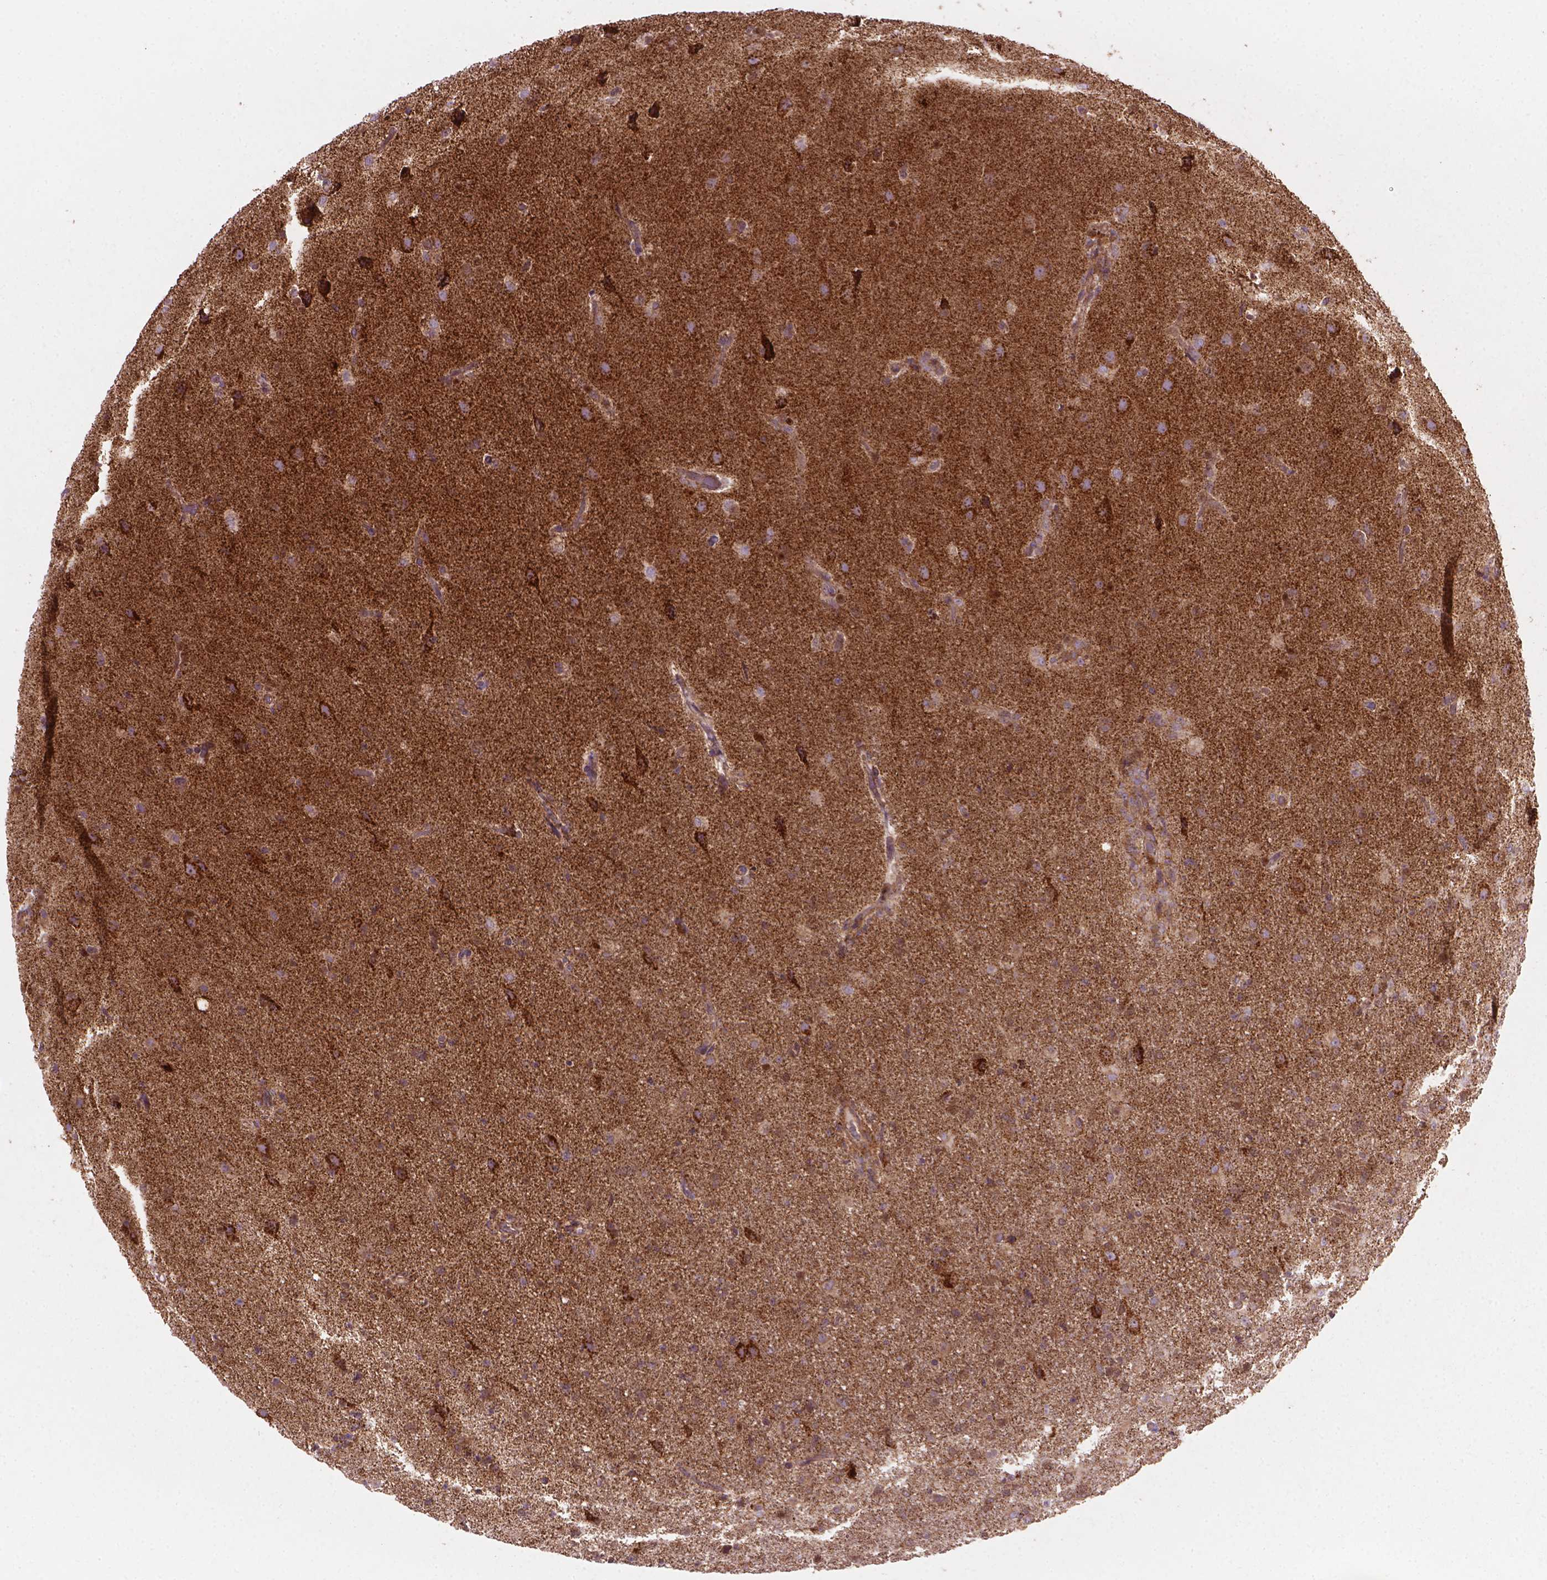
{"staining": {"intensity": "moderate", "quantity": ">75%", "location": "cytoplasmic/membranous"}, "tissue": "glioma", "cell_type": "Tumor cells", "image_type": "cancer", "snomed": [{"axis": "morphology", "description": "Glioma, malignant, High grade"}, {"axis": "topography", "description": "Brain"}], "caption": "This is a micrograph of immunohistochemistry (IHC) staining of glioma, which shows moderate expression in the cytoplasmic/membranous of tumor cells.", "gene": "VARS2", "patient": {"sex": "male", "age": 68}}